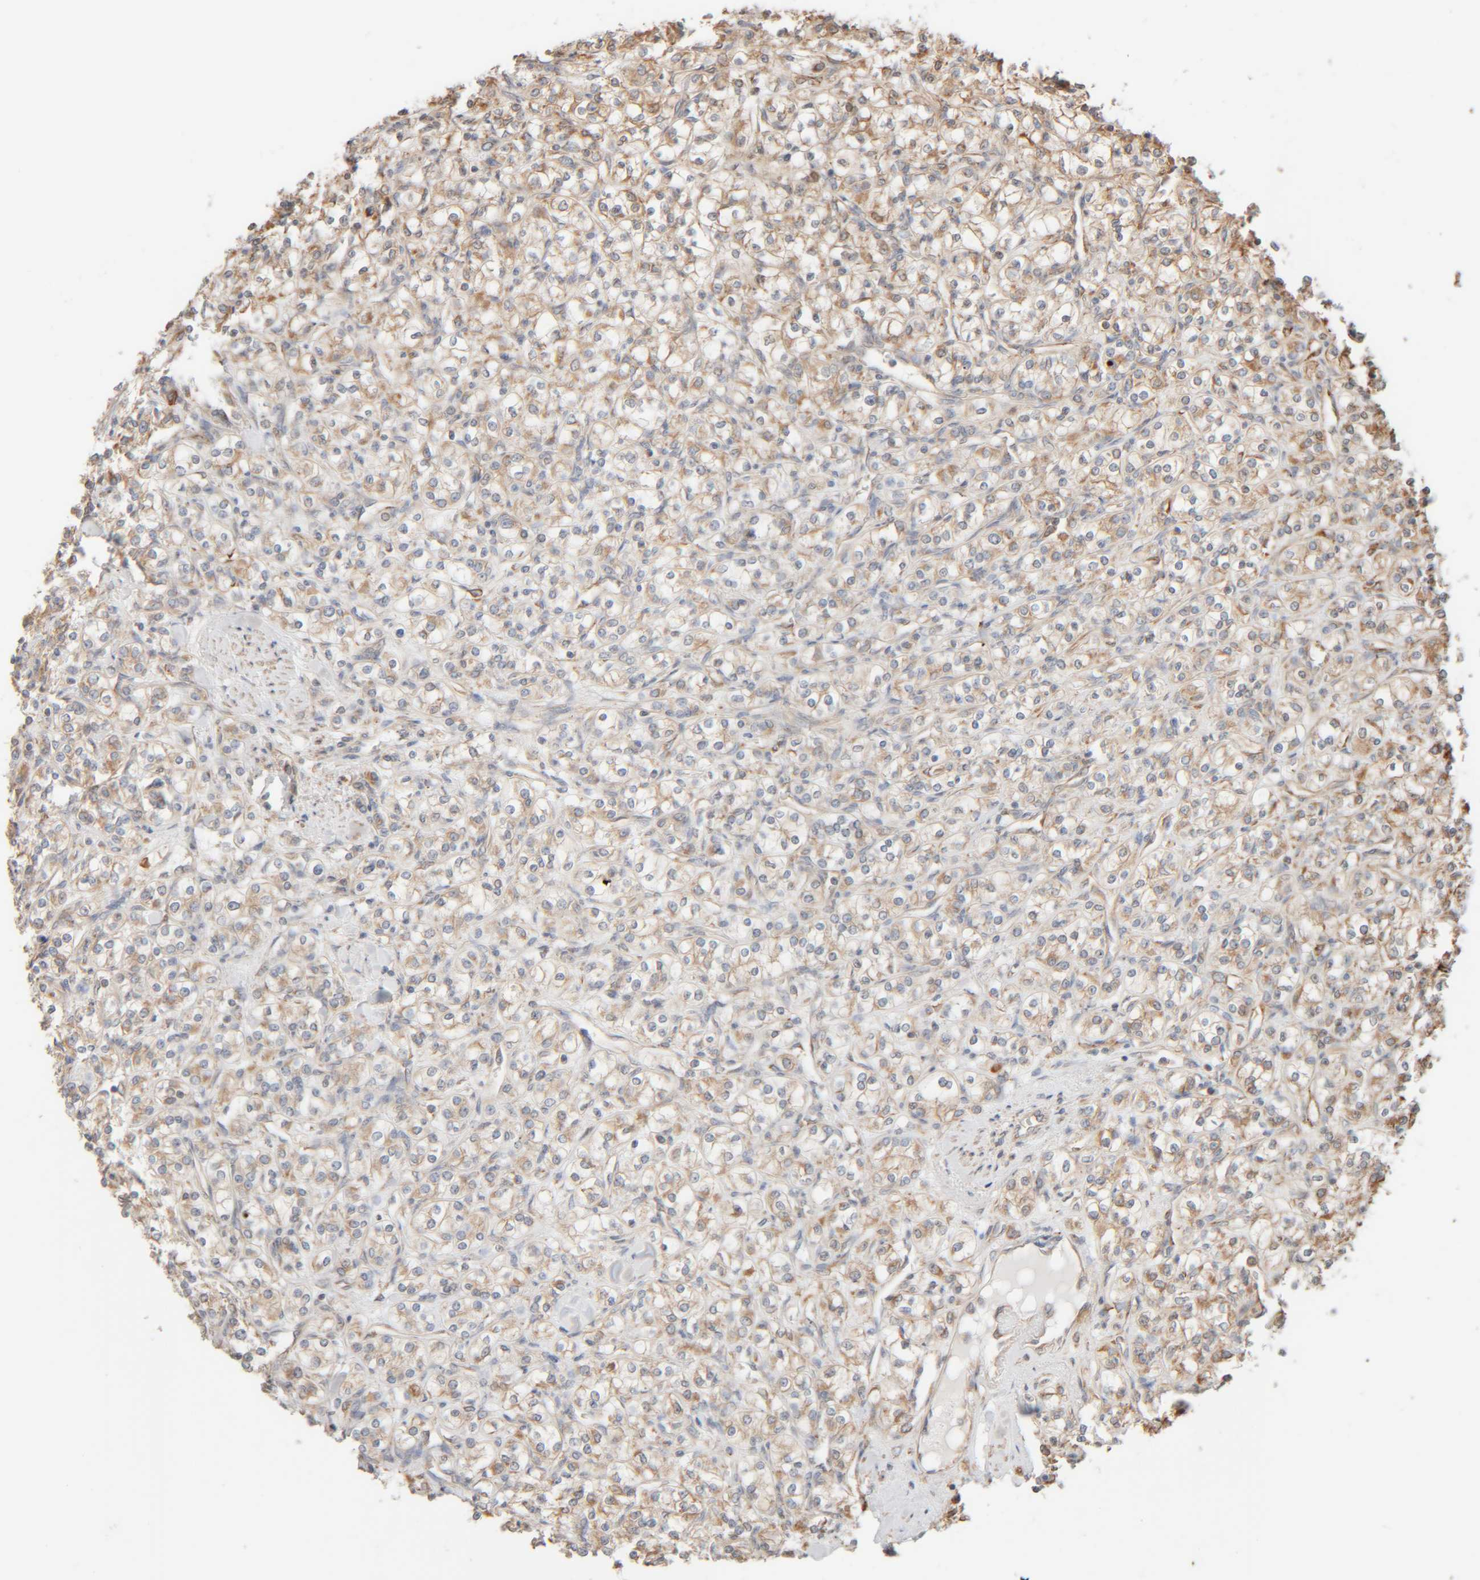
{"staining": {"intensity": "moderate", "quantity": "25%-75%", "location": "cytoplasmic/membranous"}, "tissue": "renal cancer", "cell_type": "Tumor cells", "image_type": "cancer", "snomed": [{"axis": "morphology", "description": "Adenocarcinoma, NOS"}, {"axis": "topography", "description": "Kidney"}], "caption": "The photomicrograph reveals immunohistochemical staining of renal cancer. There is moderate cytoplasmic/membranous expression is identified in approximately 25%-75% of tumor cells.", "gene": "INTS1", "patient": {"sex": "male", "age": 77}}